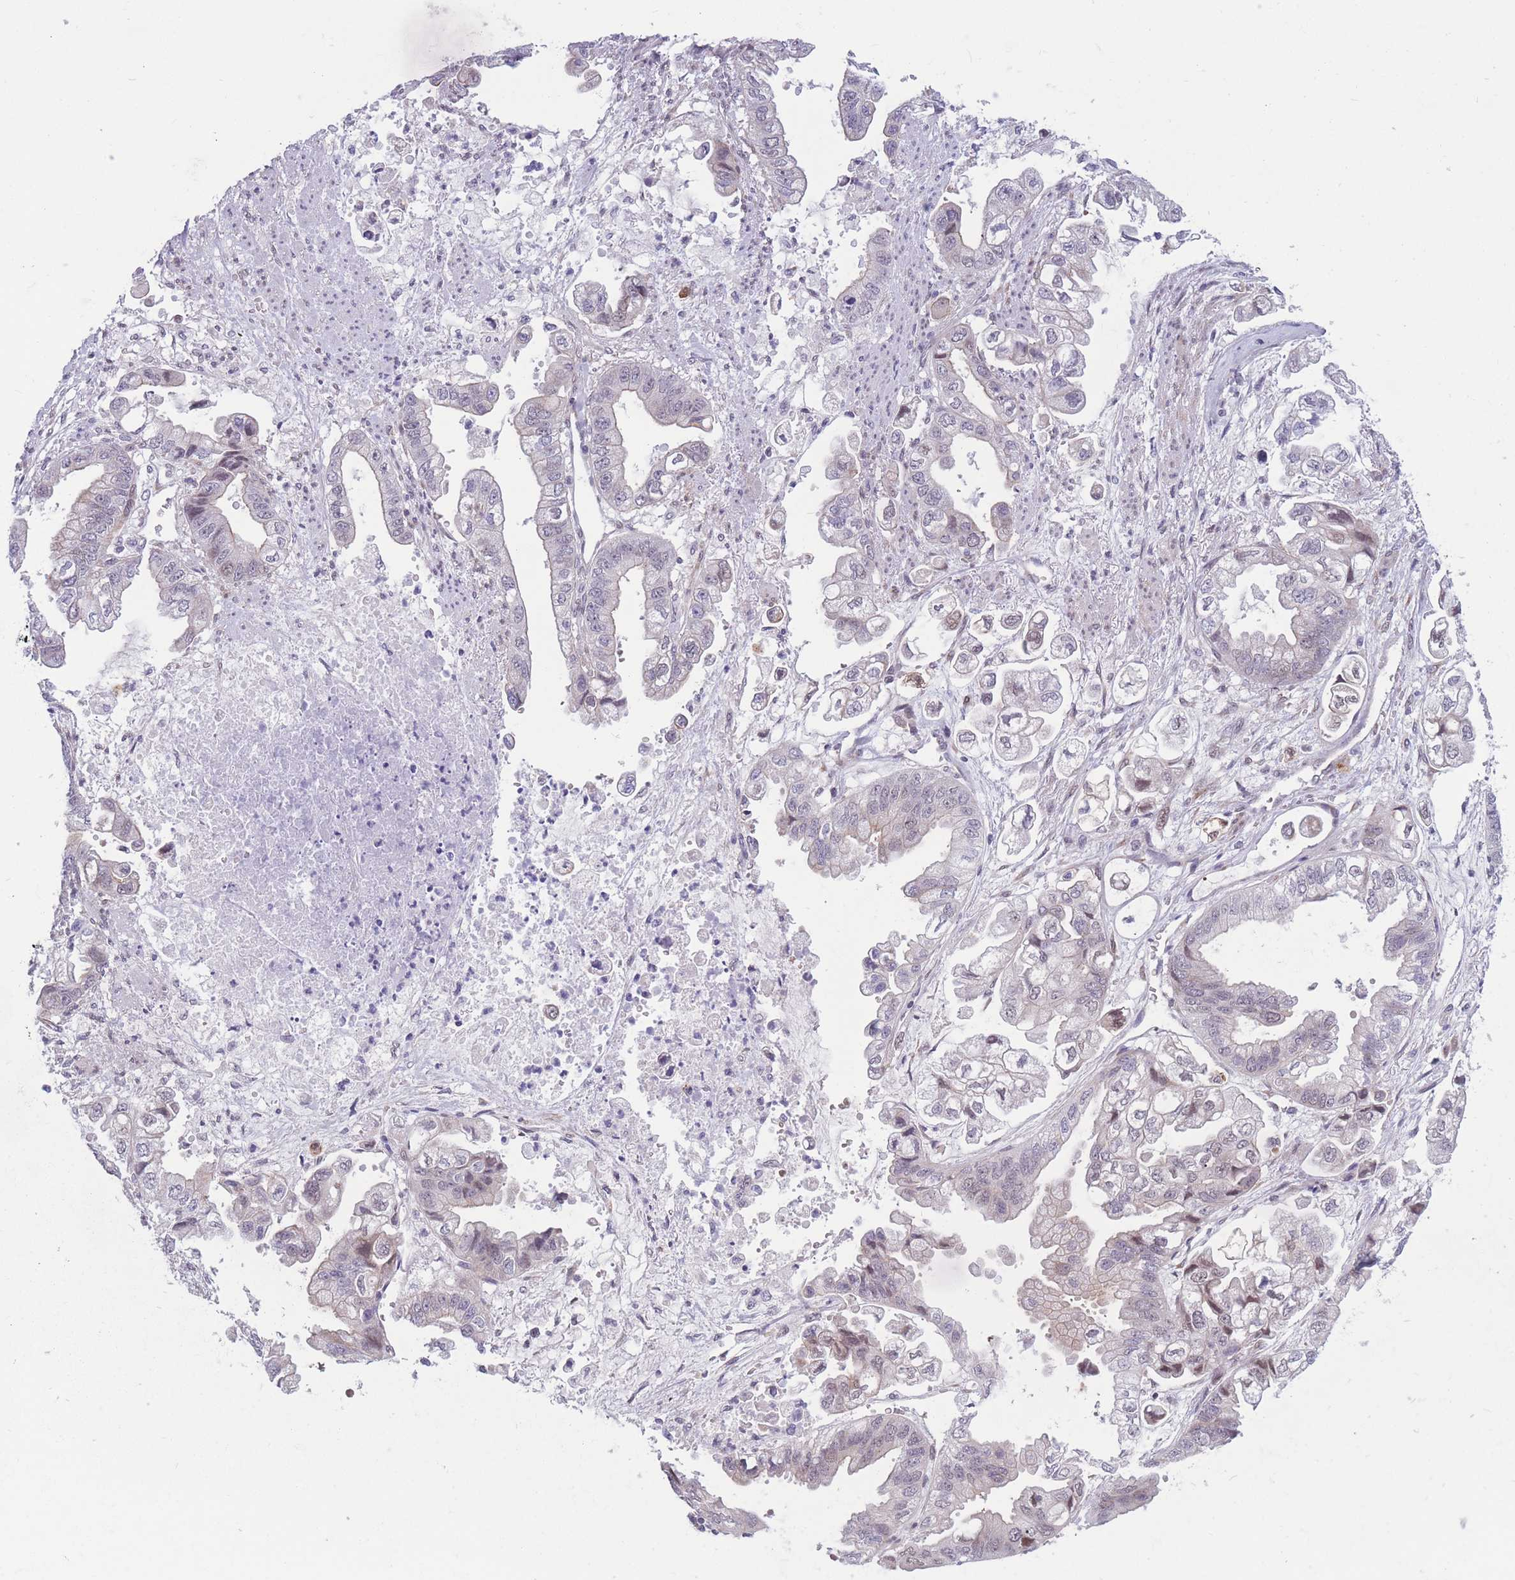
{"staining": {"intensity": "negative", "quantity": "none", "location": "none"}, "tissue": "stomach cancer", "cell_type": "Tumor cells", "image_type": "cancer", "snomed": [{"axis": "morphology", "description": "Adenocarcinoma, NOS"}, {"axis": "topography", "description": "Stomach"}], "caption": "This is a histopathology image of immunohistochemistry staining of stomach cancer (adenocarcinoma), which shows no expression in tumor cells.", "gene": "BCL9L", "patient": {"sex": "male", "age": 62}}